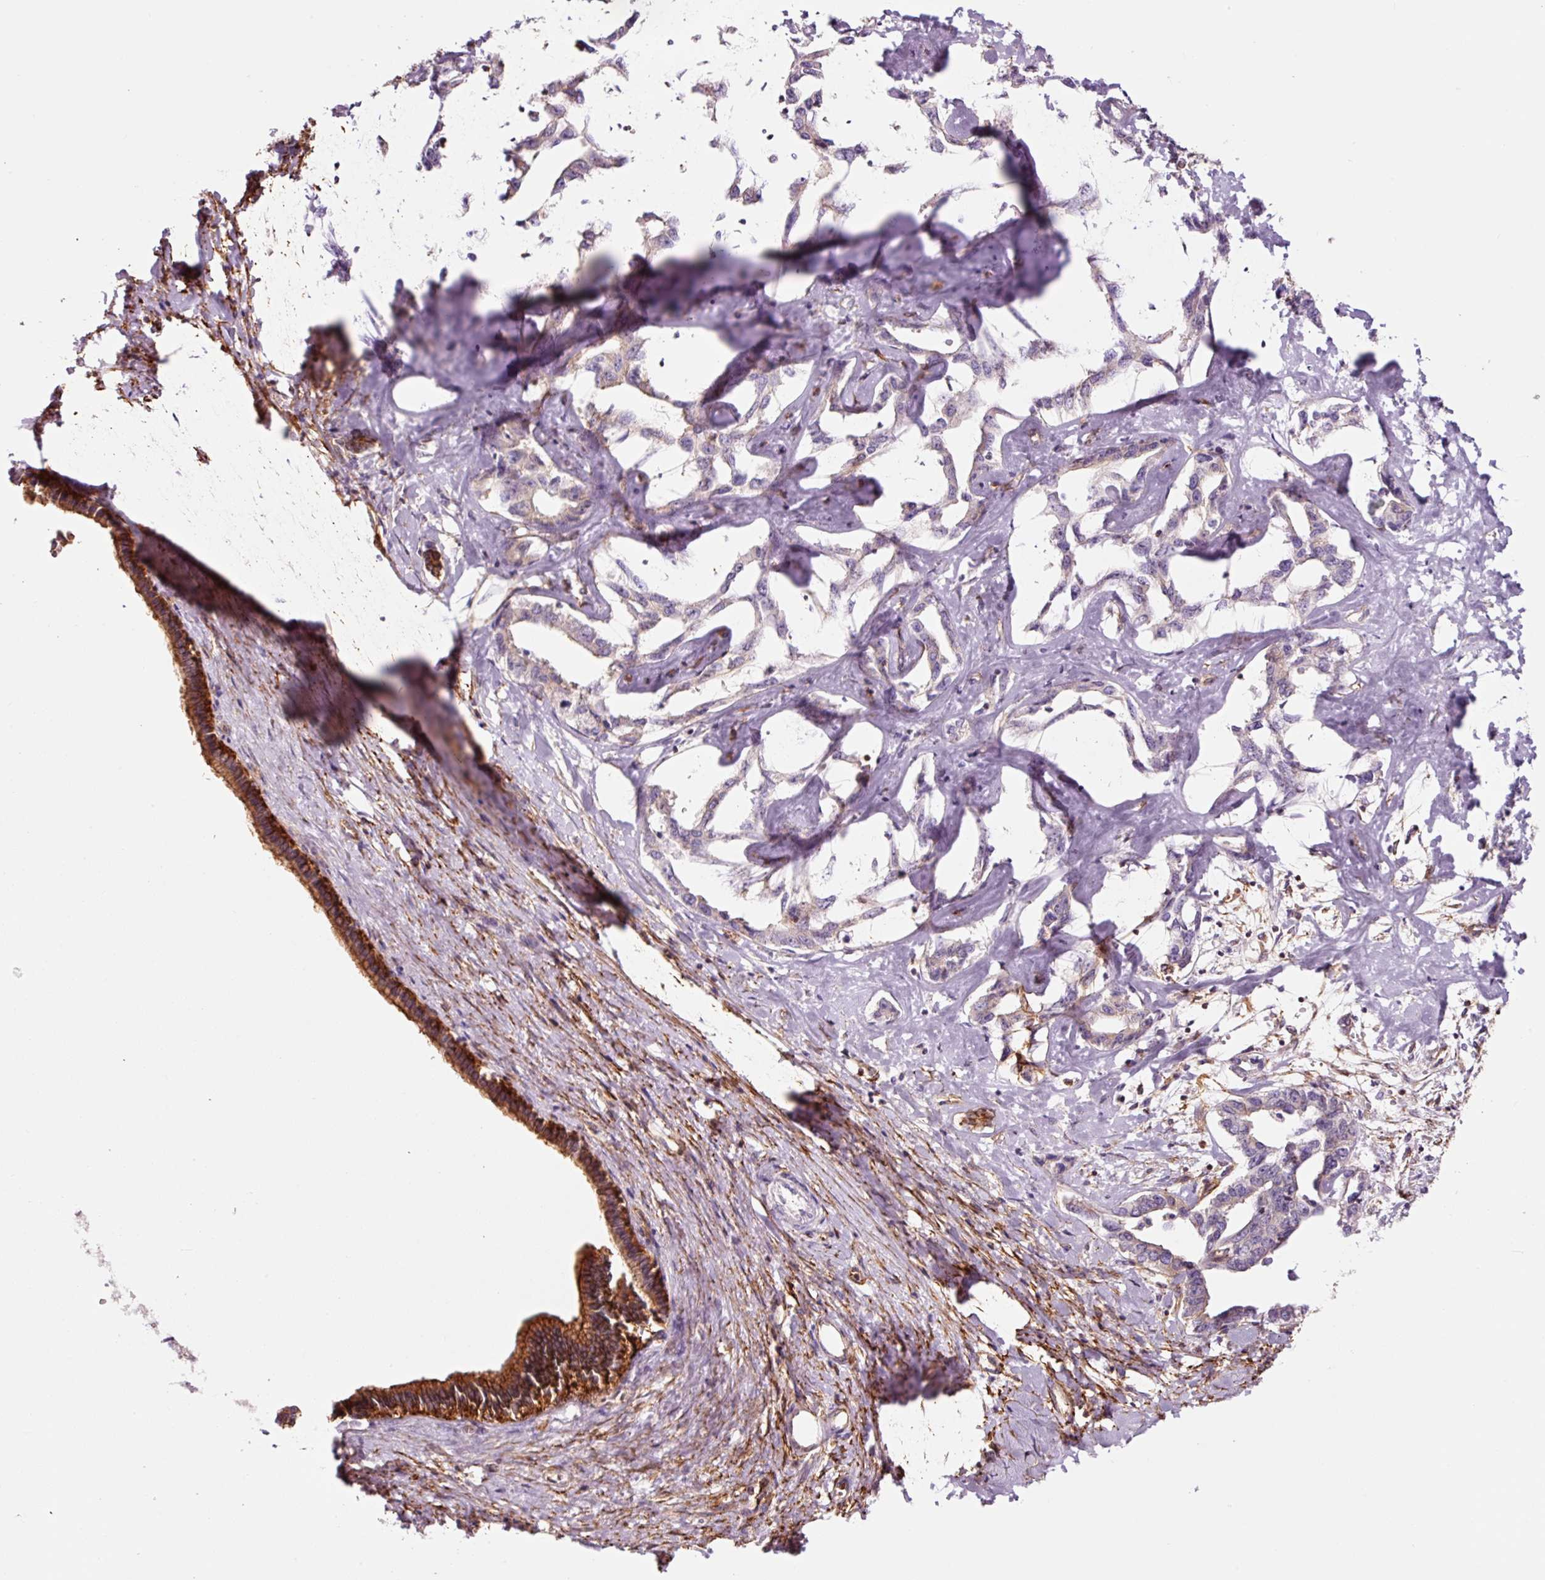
{"staining": {"intensity": "negative", "quantity": "none", "location": "none"}, "tissue": "liver cancer", "cell_type": "Tumor cells", "image_type": "cancer", "snomed": [{"axis": "morphology", "description": "Cholangiocarcinoma"}, {"axis": "topography", "description": "Liver"}], "caption": "Immunohistochemical staining of cholangiocarcinoma (liver) reveals no significant positivity in tumor cells.", "gene": "ADD3", "patient": {"sex": "male", "age": 59}}